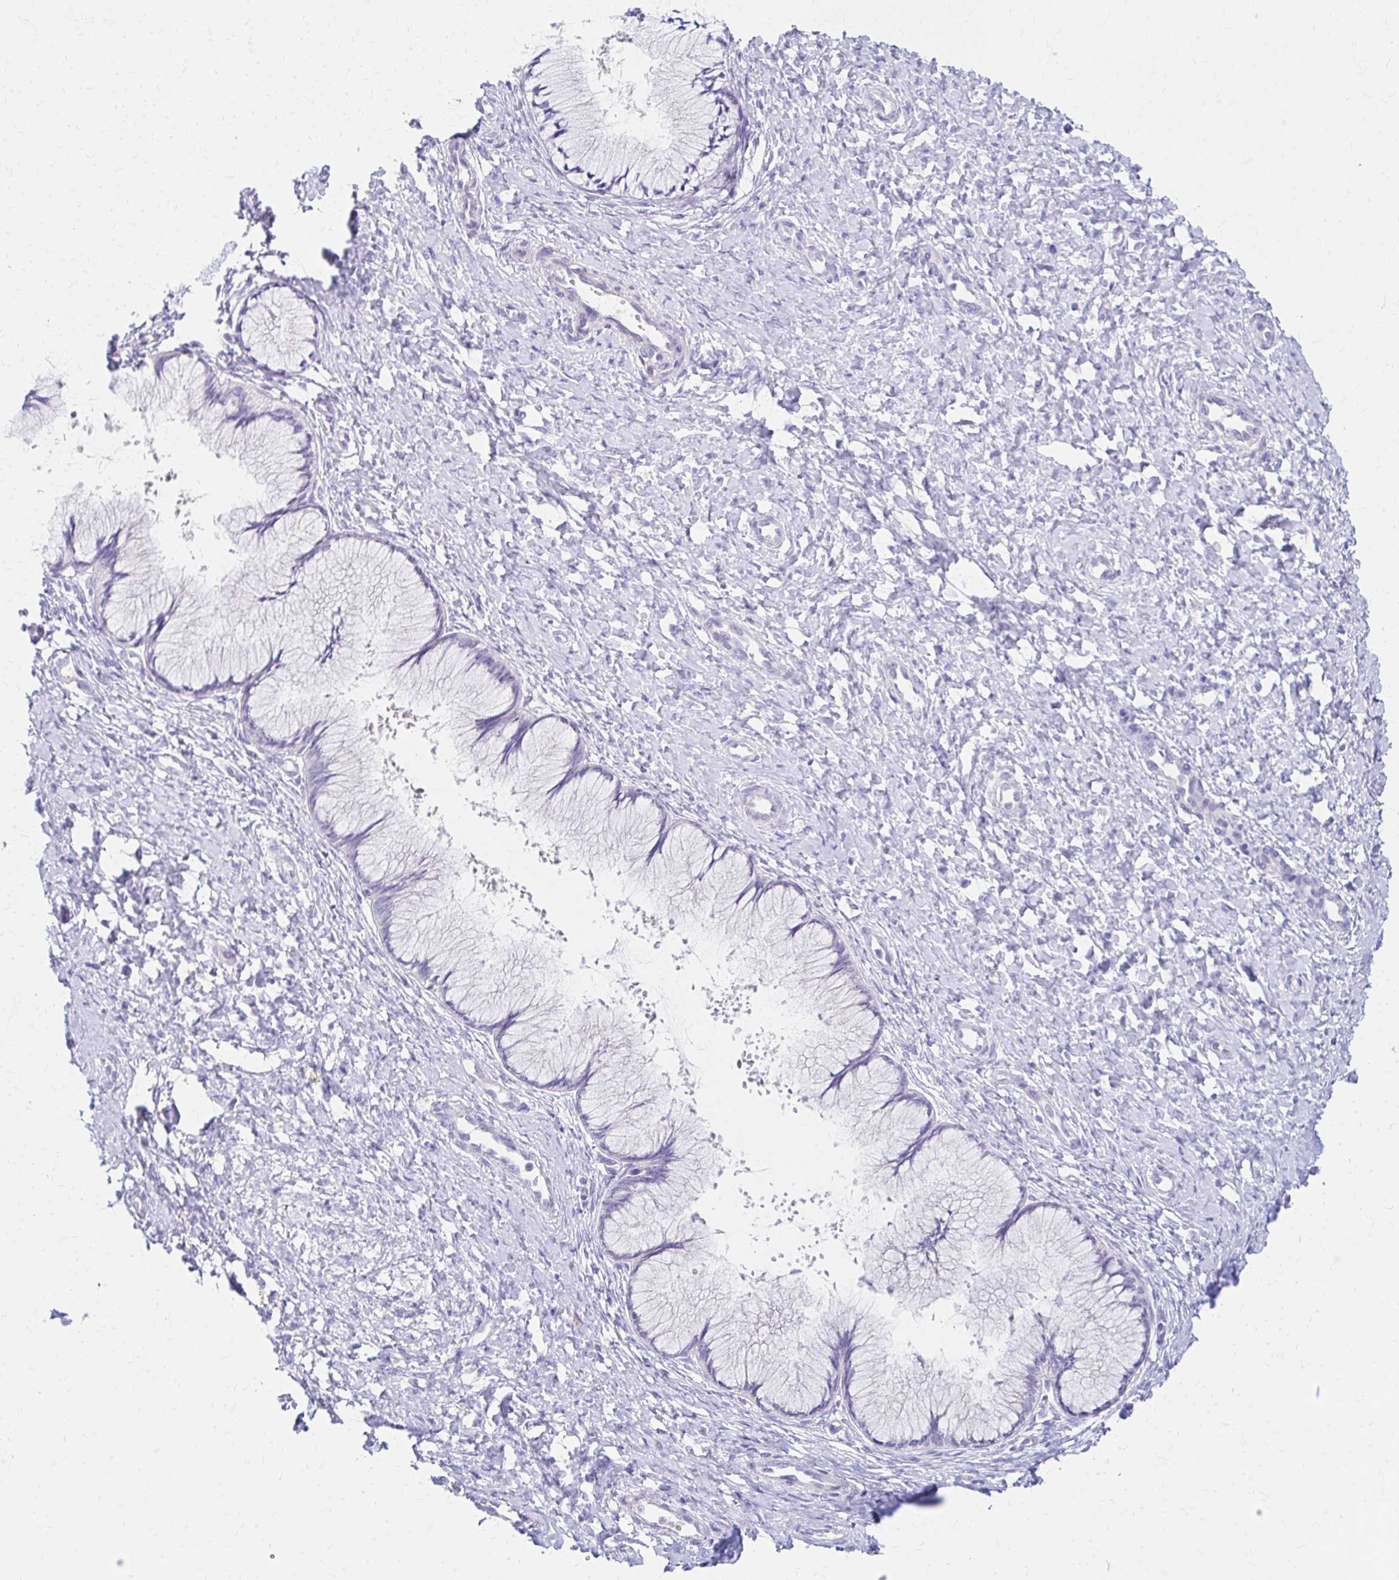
{"staining": {"intensity": "negative", "quantity": "none", "location": "none"}, "tissue": "cervix", "cell_type": "Glandular cells", "image_type": "normal", "snomed": [{"axis": "morphology", "description": "Normal tissue, NOS"}, {"axis": "topography", "description": "Cervix"}], "caption": "The image shows no significant staining in glandular cells of cervix. (Immunohistochemistry (ihc), brightfield microscopy, high magnification).", "gene": "AZGP1", "patient": {"sex": "female", "age": 37}}